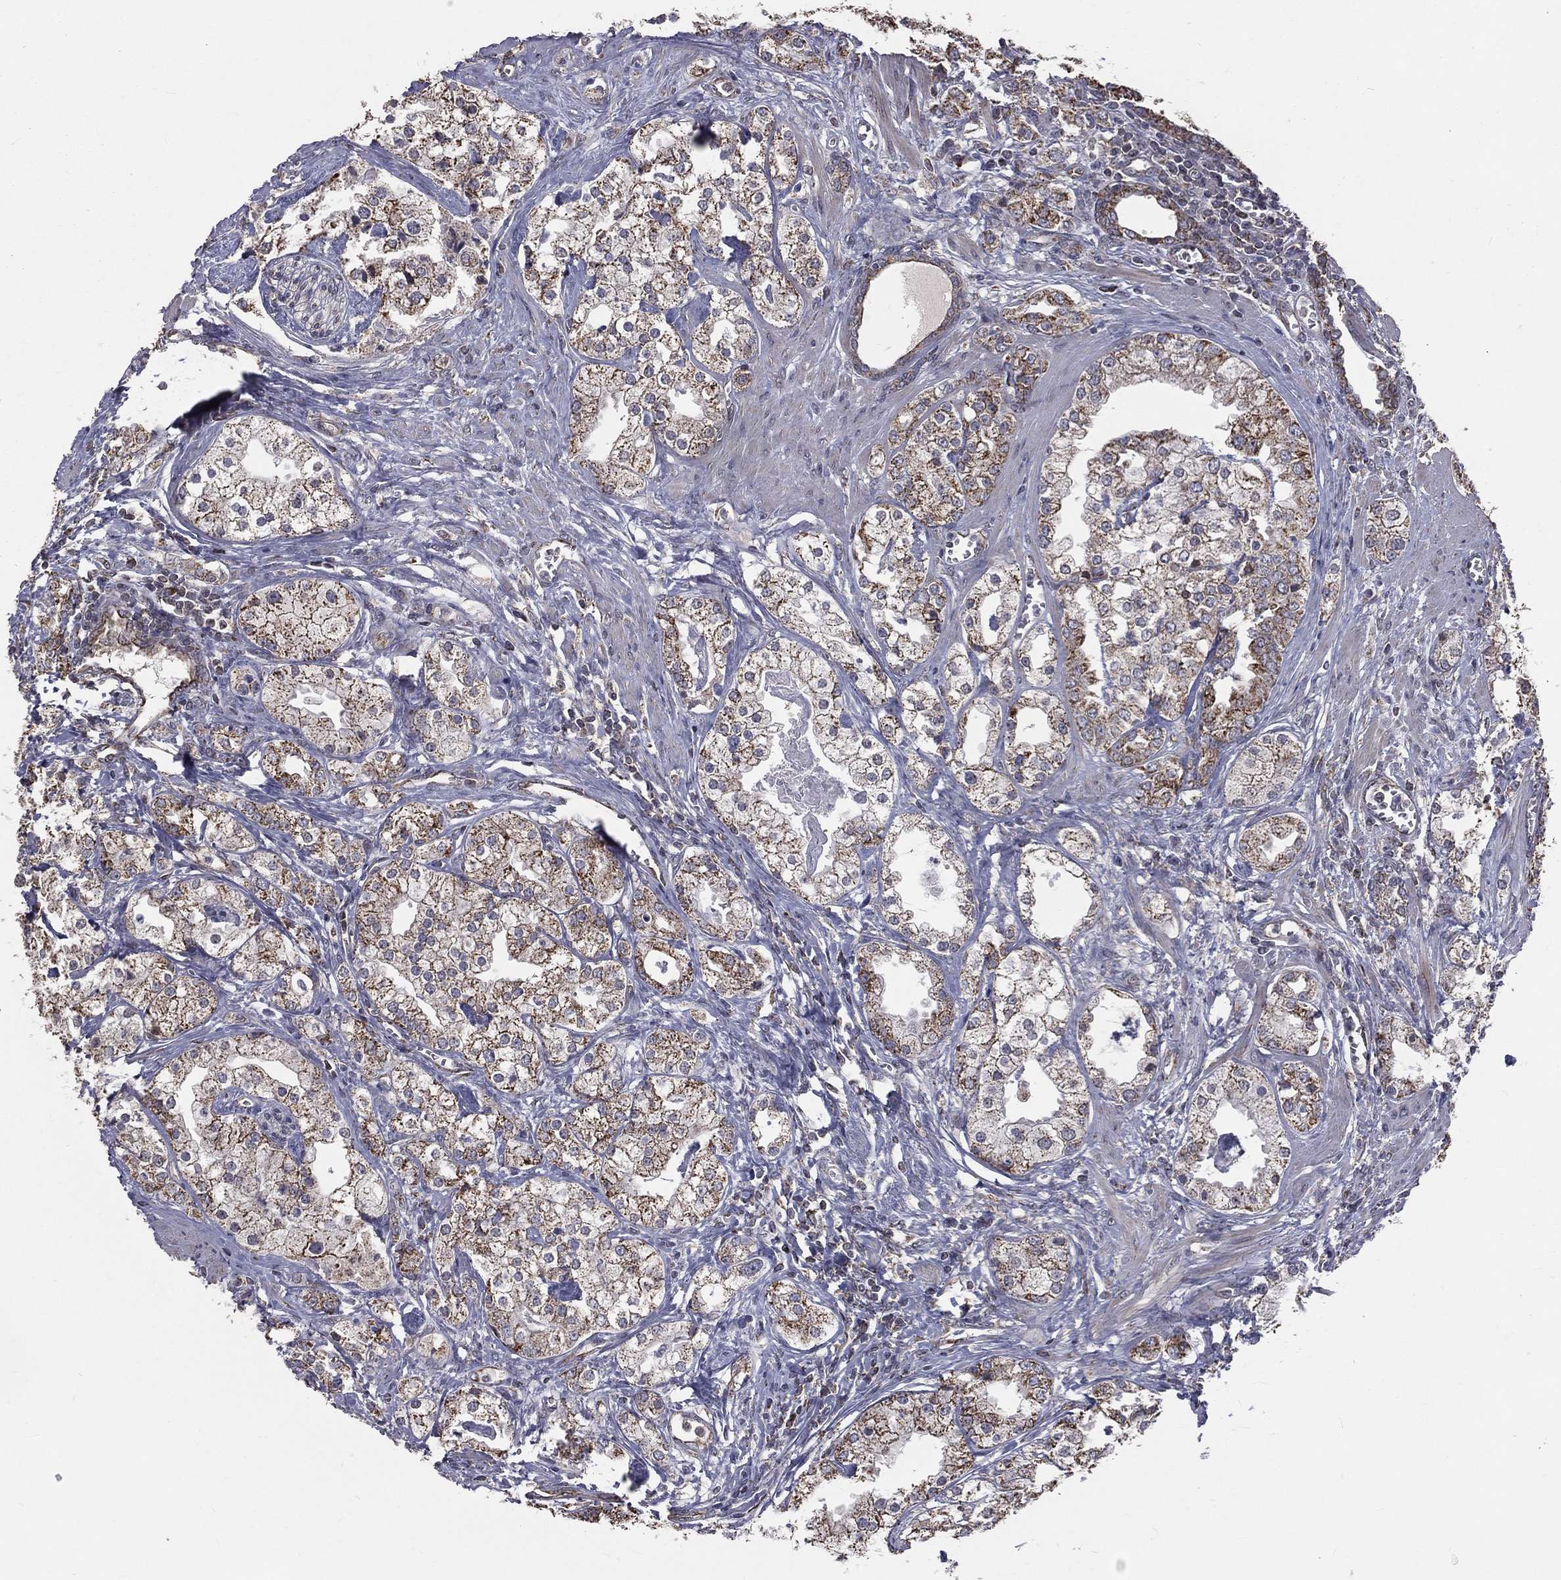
{"staining": {"intensity": "moderate", "quantity": "25%-75%", "location": "cytoplasmic/membranous"}, "tissue": "prostate cancer", "cell_type": "Tumor cells", "image_type": "cancer", "snomed": [{"axis": "morphology", "description": "Adenocarcinoma, NOS"}, {"axis": "topography", "description": "Prostate and seminal vesicle, NOS"}, {"axis": "topography", "description": "Prostate"}], "caption": "Prostate cancer (adenocarcinoma) stained for a protein displays moderate cytoplasmic/membranous positivity in tumor cells.", "gene": "MRPL46", "patient": {"sex": "male", "age": 62}}